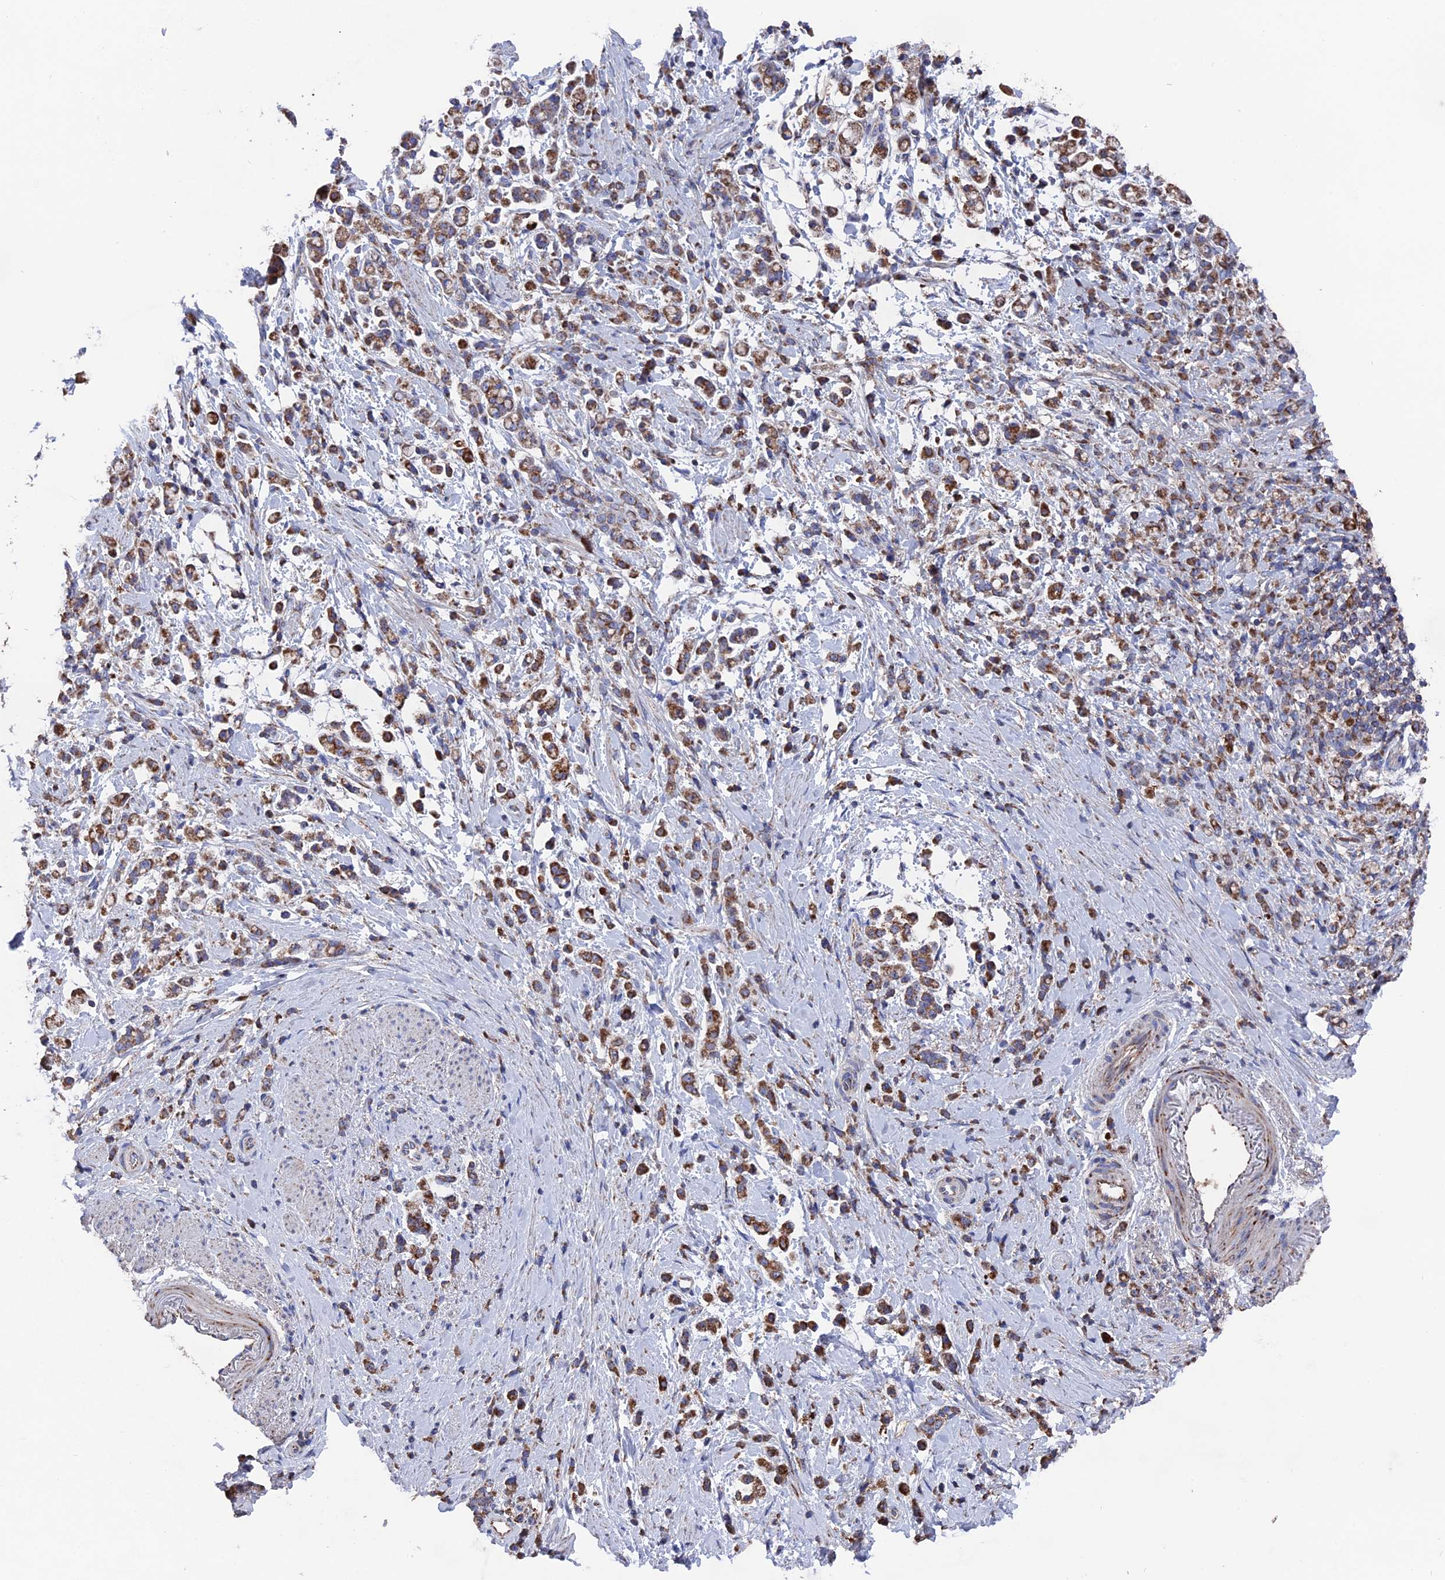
{"staining": {"intensity": "moderate", "quantity": ">75%", "location": "cytoplasmic/membranous"}, "tissue": "stomach cancer", "cell_type": "Tumor cells", "image_type": "cancer", "snomed": [{"axis": "morphology", "description": "Adenocarcinoma, NOS"}, {"axis": "topography", "description": "Stomach"}], "caption": "Immunohistochemistry of stomach adenocarcinoma exhibits medium levels of moderate cytoplasmic/membranous expression in approximately >75% of tumor cells. Nuclei are stained in blue.", "gene": "TGFA", "patient": {"sex": "female", "age": 60}}